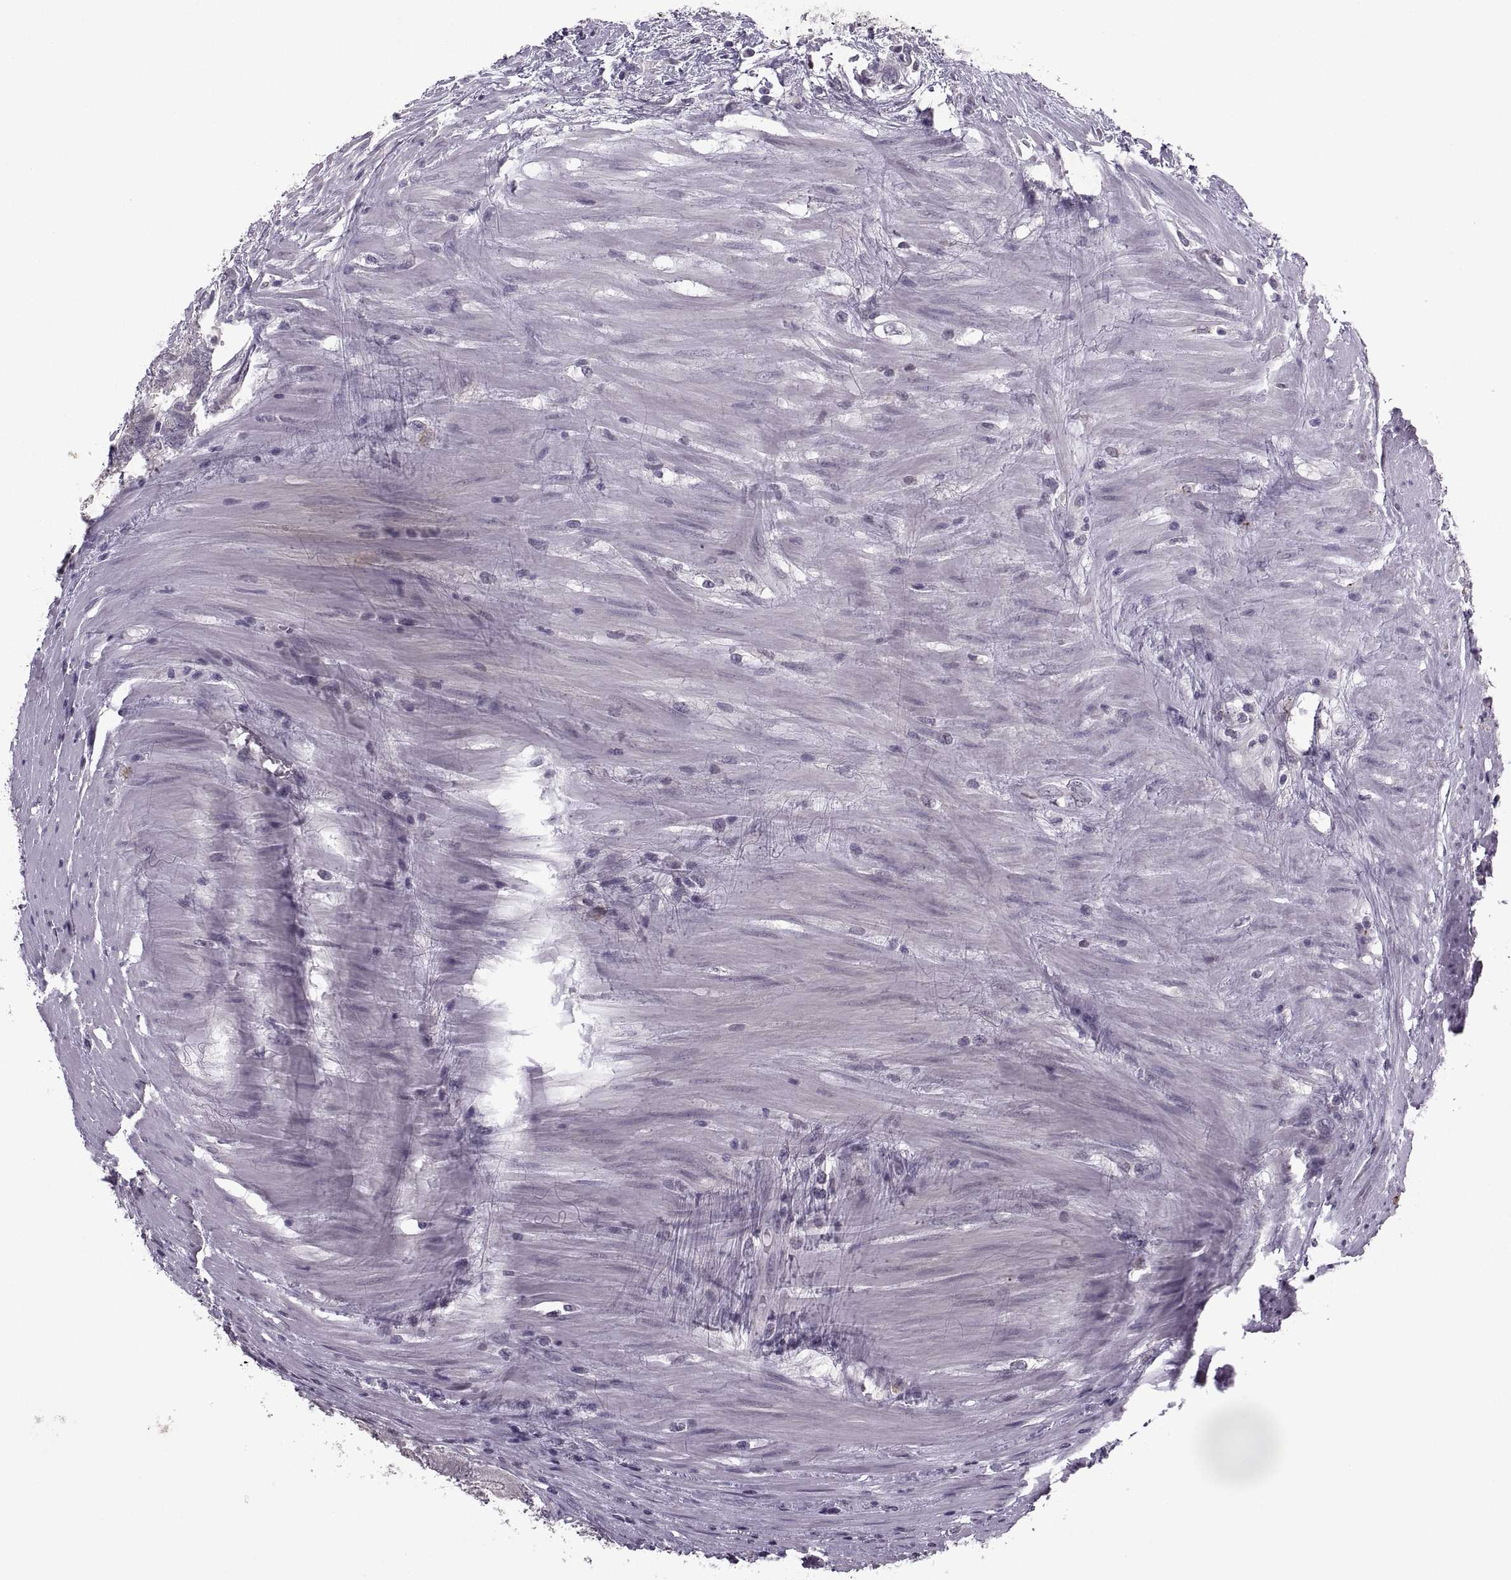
{"staining": {"intensity": "negative", "quantity": "none", "location": "none"}, "tissue": "colorectal cancer", "cell_type": "Tumor cells", "image_type": "cancer", "snomed": [{"axis": "morphology", "description": "Adenocarcinoma, NOS"}, {"axis": "topography", "description": "Rectum"}], "caption": "The image displays no significant positivity in tumor cells of colorectal cancer.", "gene": "MGAT4D", "patient": {"sex": "male", "age": 59}}